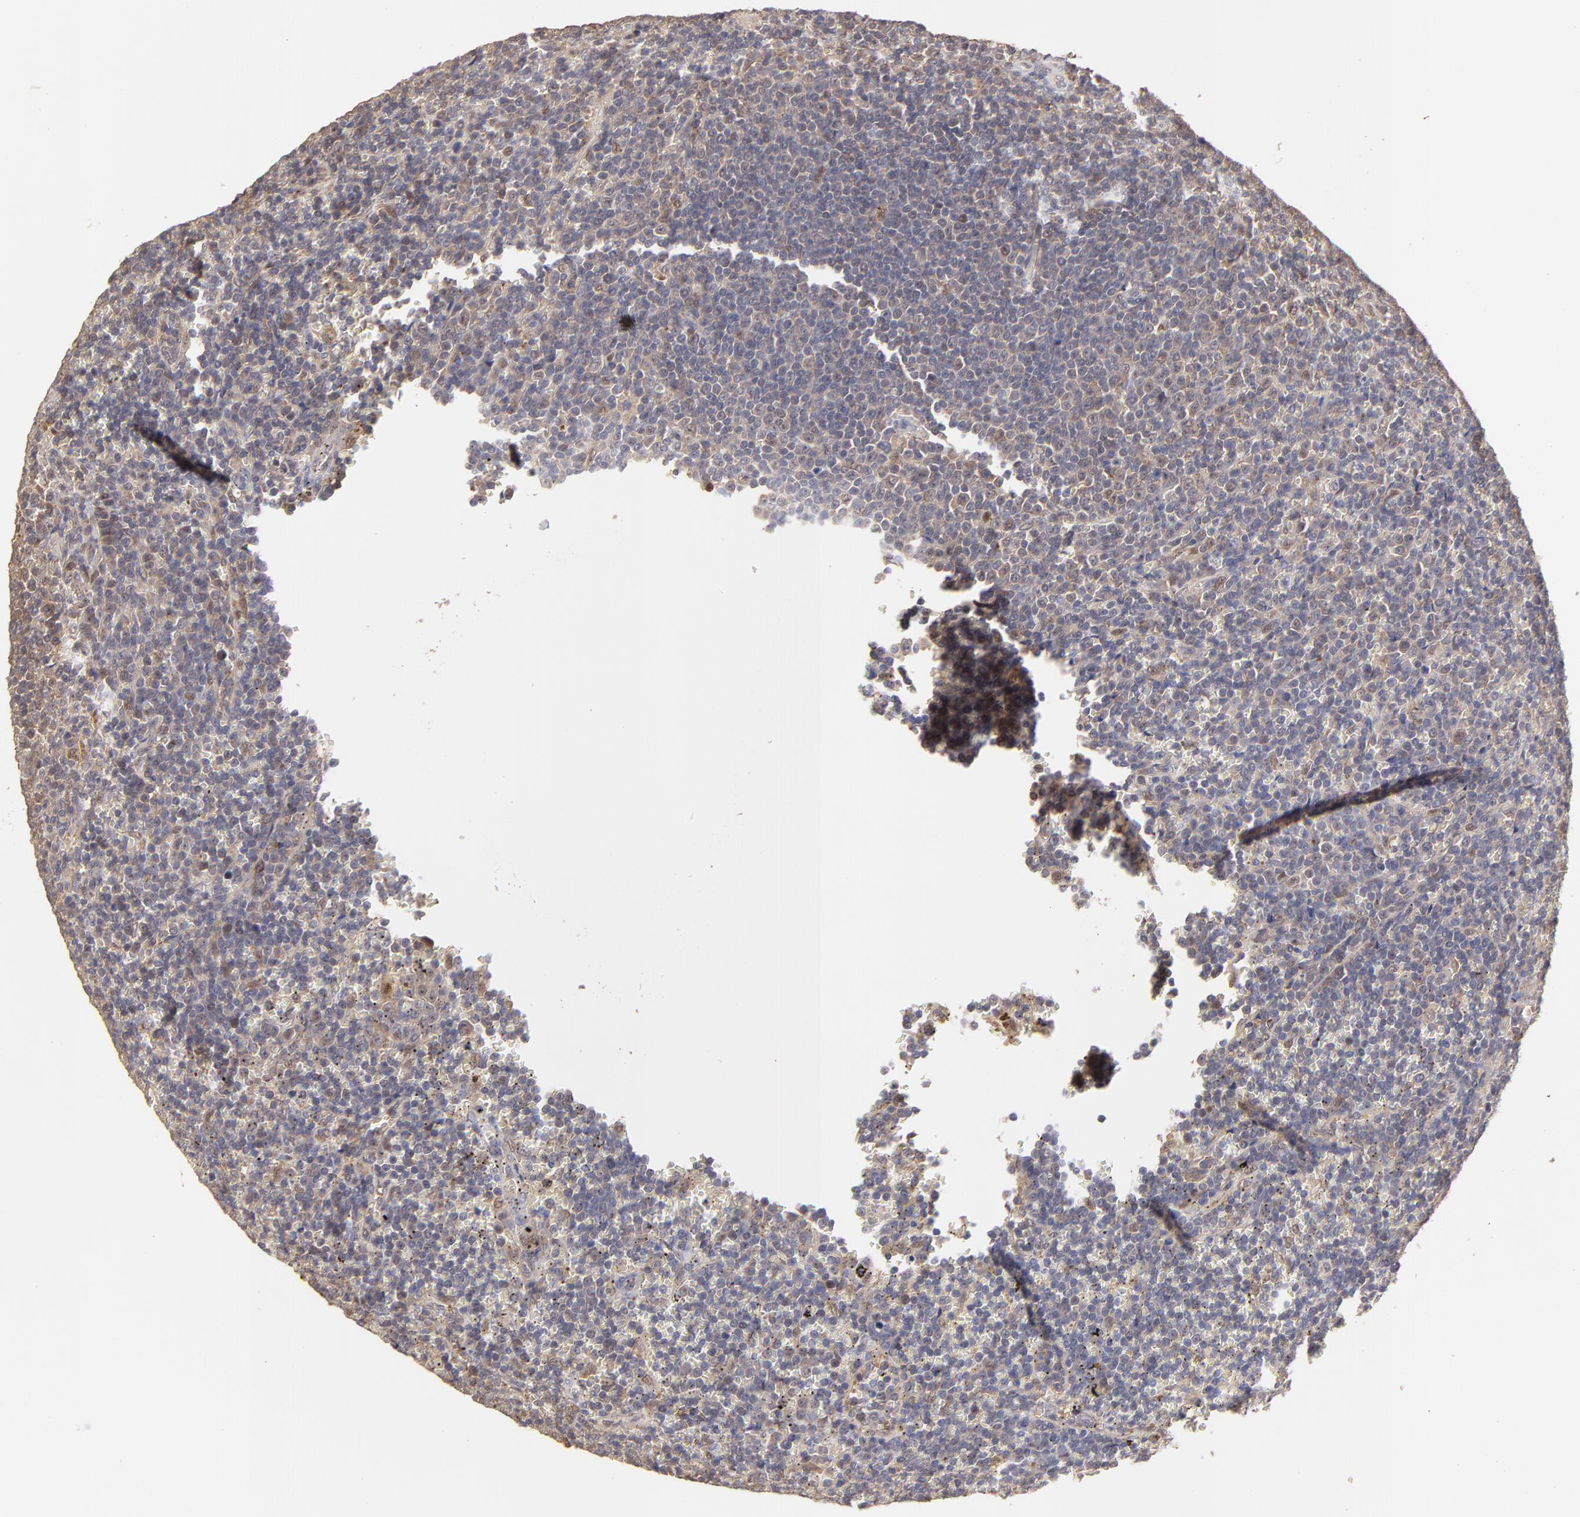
{"staining": {"intensity": "weak", "quantity": "<25%", "location": "cytoplasmic/membranous,nuclear"}, "tissue": "lymphoma", "cell_type": "Tumor cells", "image_type": "cancer", "snomed": [{"axis": "morphology", "description": "Malignant lymphoma, non-Hodgkin's type, Low grade"}, {"axis": "topography", "description": "Spleen"}], "caption": "This is a photomicrograph of IHC staining of lymphoma, which shows no positivity in tumor cells.", "gene": "PSMD14", "patient": {"sex": "male", "age": 80}}